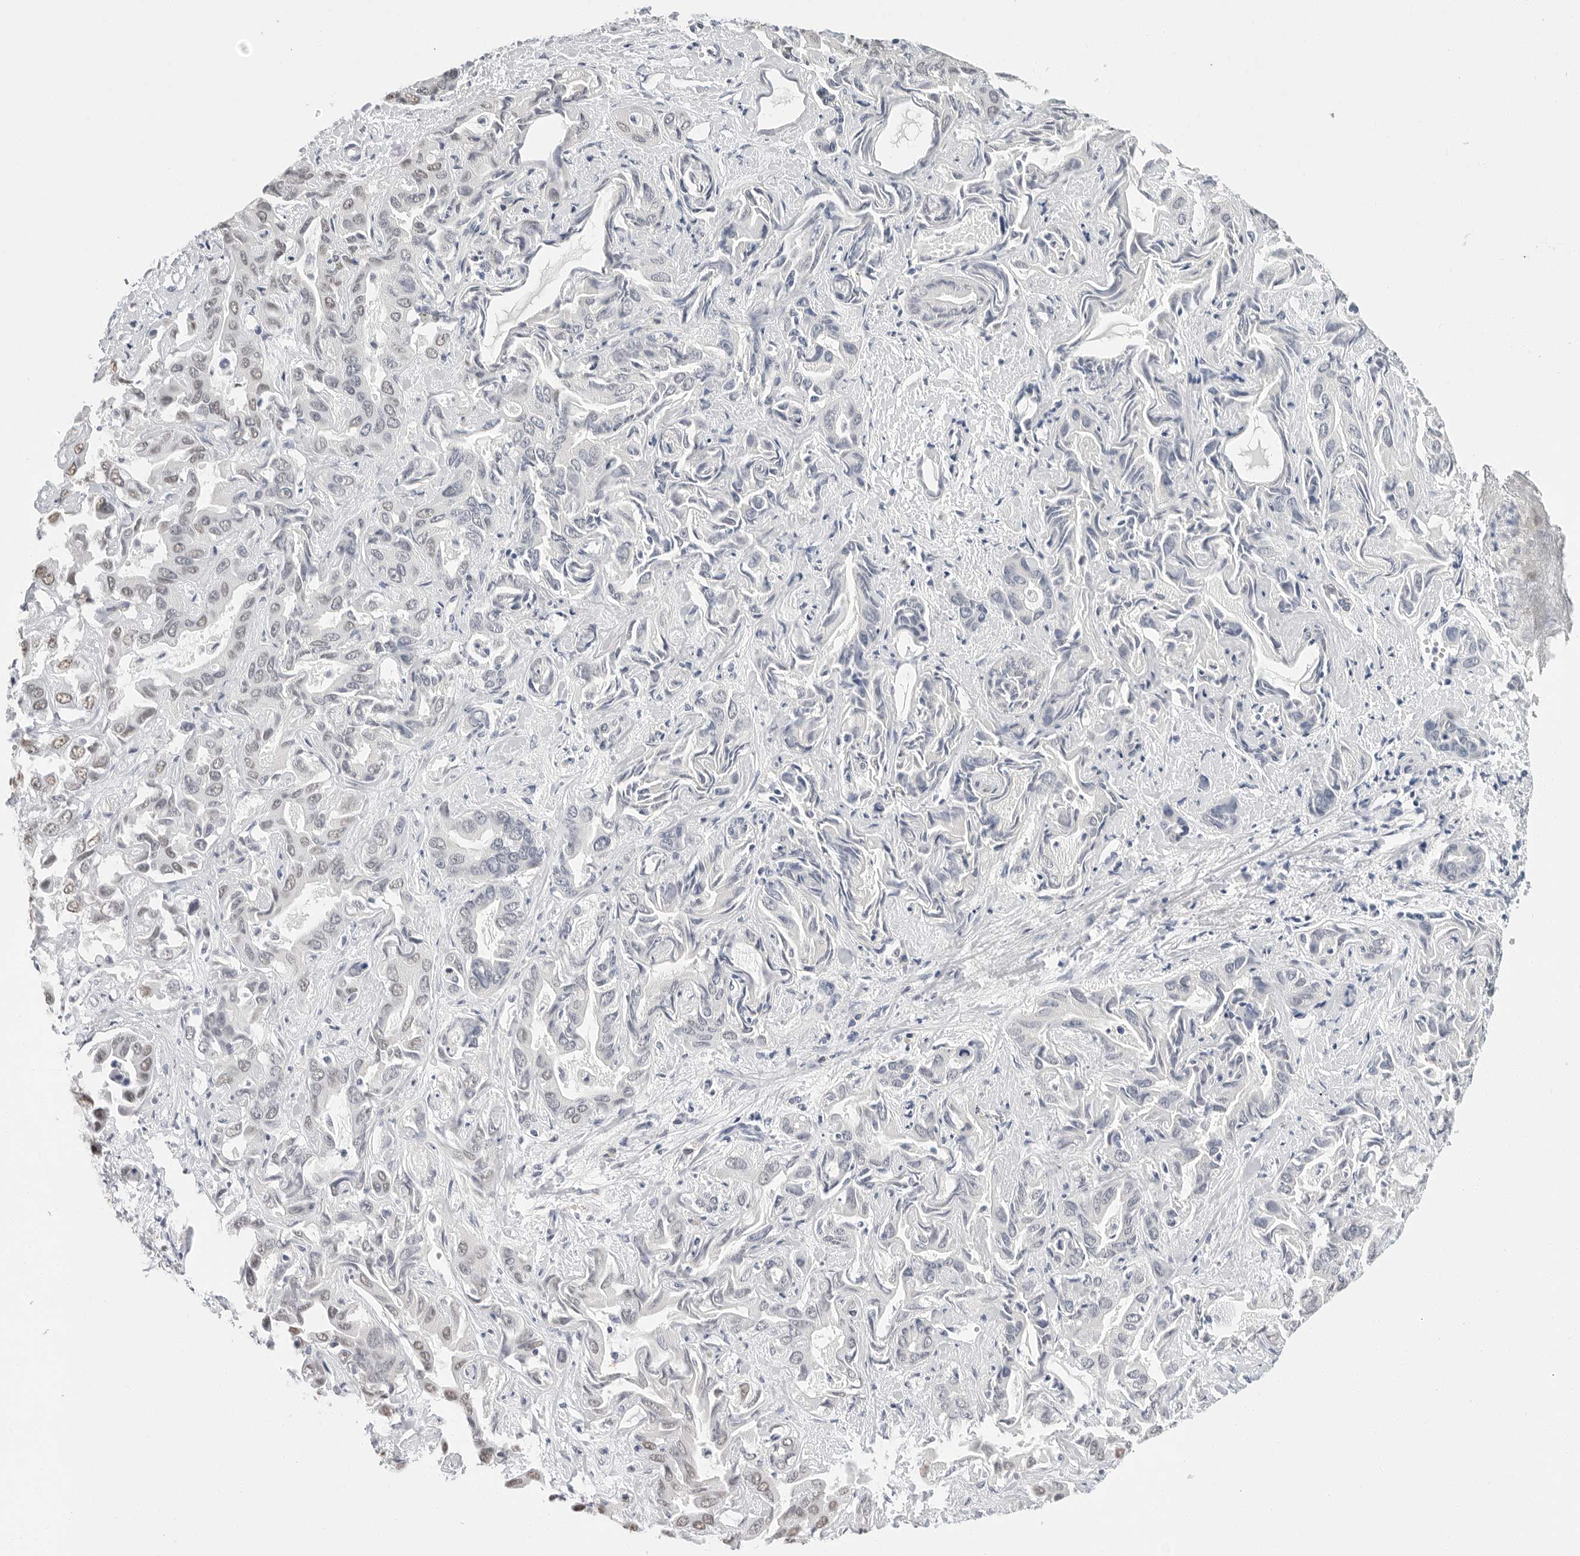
{"staining": {"intensity": "weak", "quantity": "25%-75%", "location": "nuclear"}, "tissue": "liver cancer", "cell_type": "Tumor cells", "image_type": "cancer", "snomed": [{"axis": "morphology", "description": "Cholangiocarcinoma"}, {"axis": "topography", "description": "Liver"}], "caption": "Liver cancer stained for a protein demonstrates weak nuclear positivity in tumor cells.", "gene": "ARHGEF10", "patient": {"sex": "female", "age": 52}}